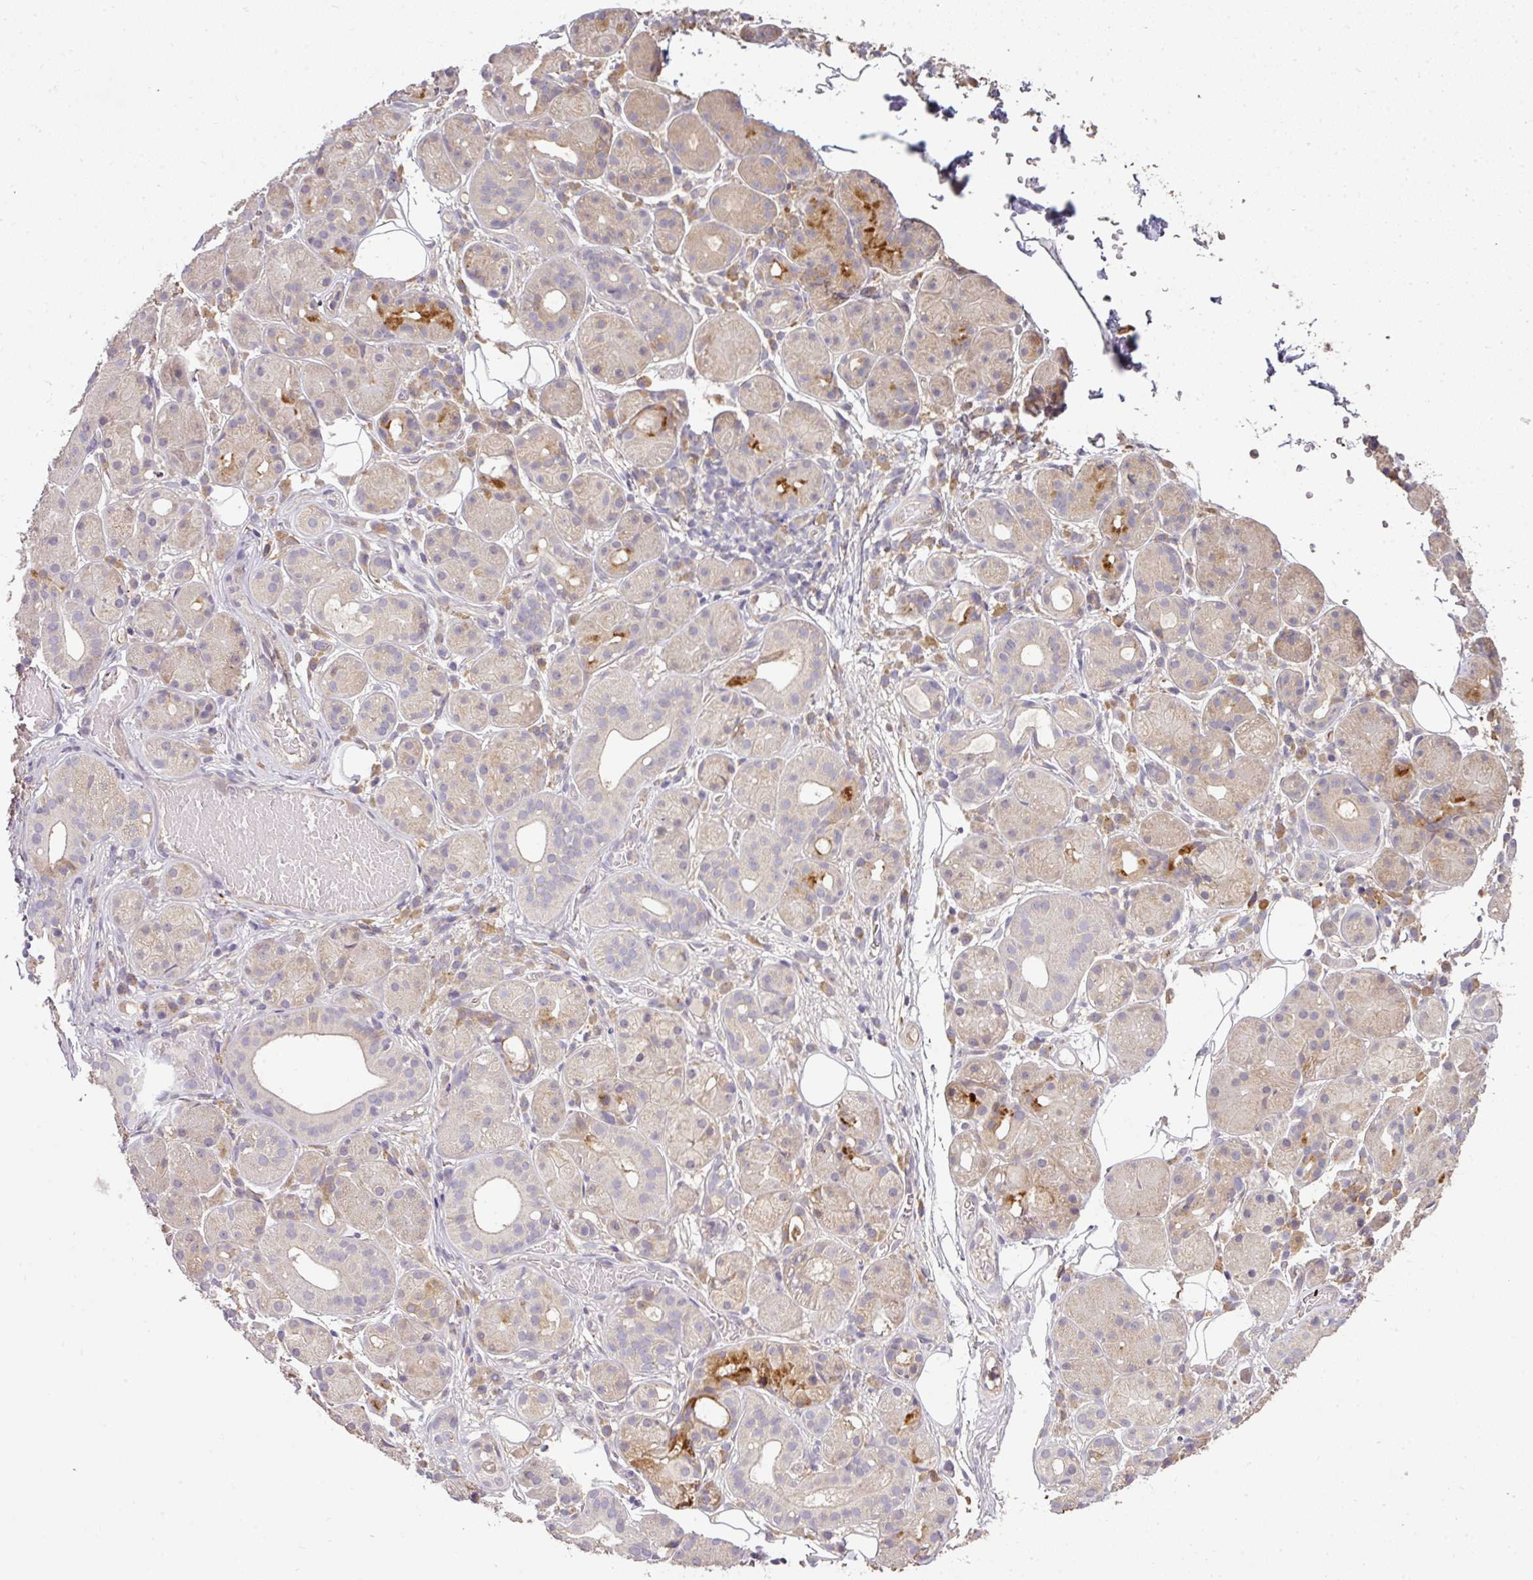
{"staining": {"intensity": "moderate", "quantity": "<25%", "location": "cytoplasmic/membranous"}, "tissue": "salivary gland", "cell_type": "Glandular cells", "image_type": "normal", "snomed": [{"axis": "morphology", "description": "Squamous cell carcinoma, NOS"}, {"axis": "topography", "description": "Skin"}, {"axis": "topography", "description": "Head-Neck"}], "caption": "A brown stain highlights moderate cytoplasmic/membranous positivity of a protein in glandular cells of normal human salivary gland. The staining was performed using DAB to visualize the protein expression in brown, while the nuclei were stained in blue with hematoxylin (Magnification: 20x).", "gene": "SPCS3", "patient": {"sex": "male", "age": 80}}